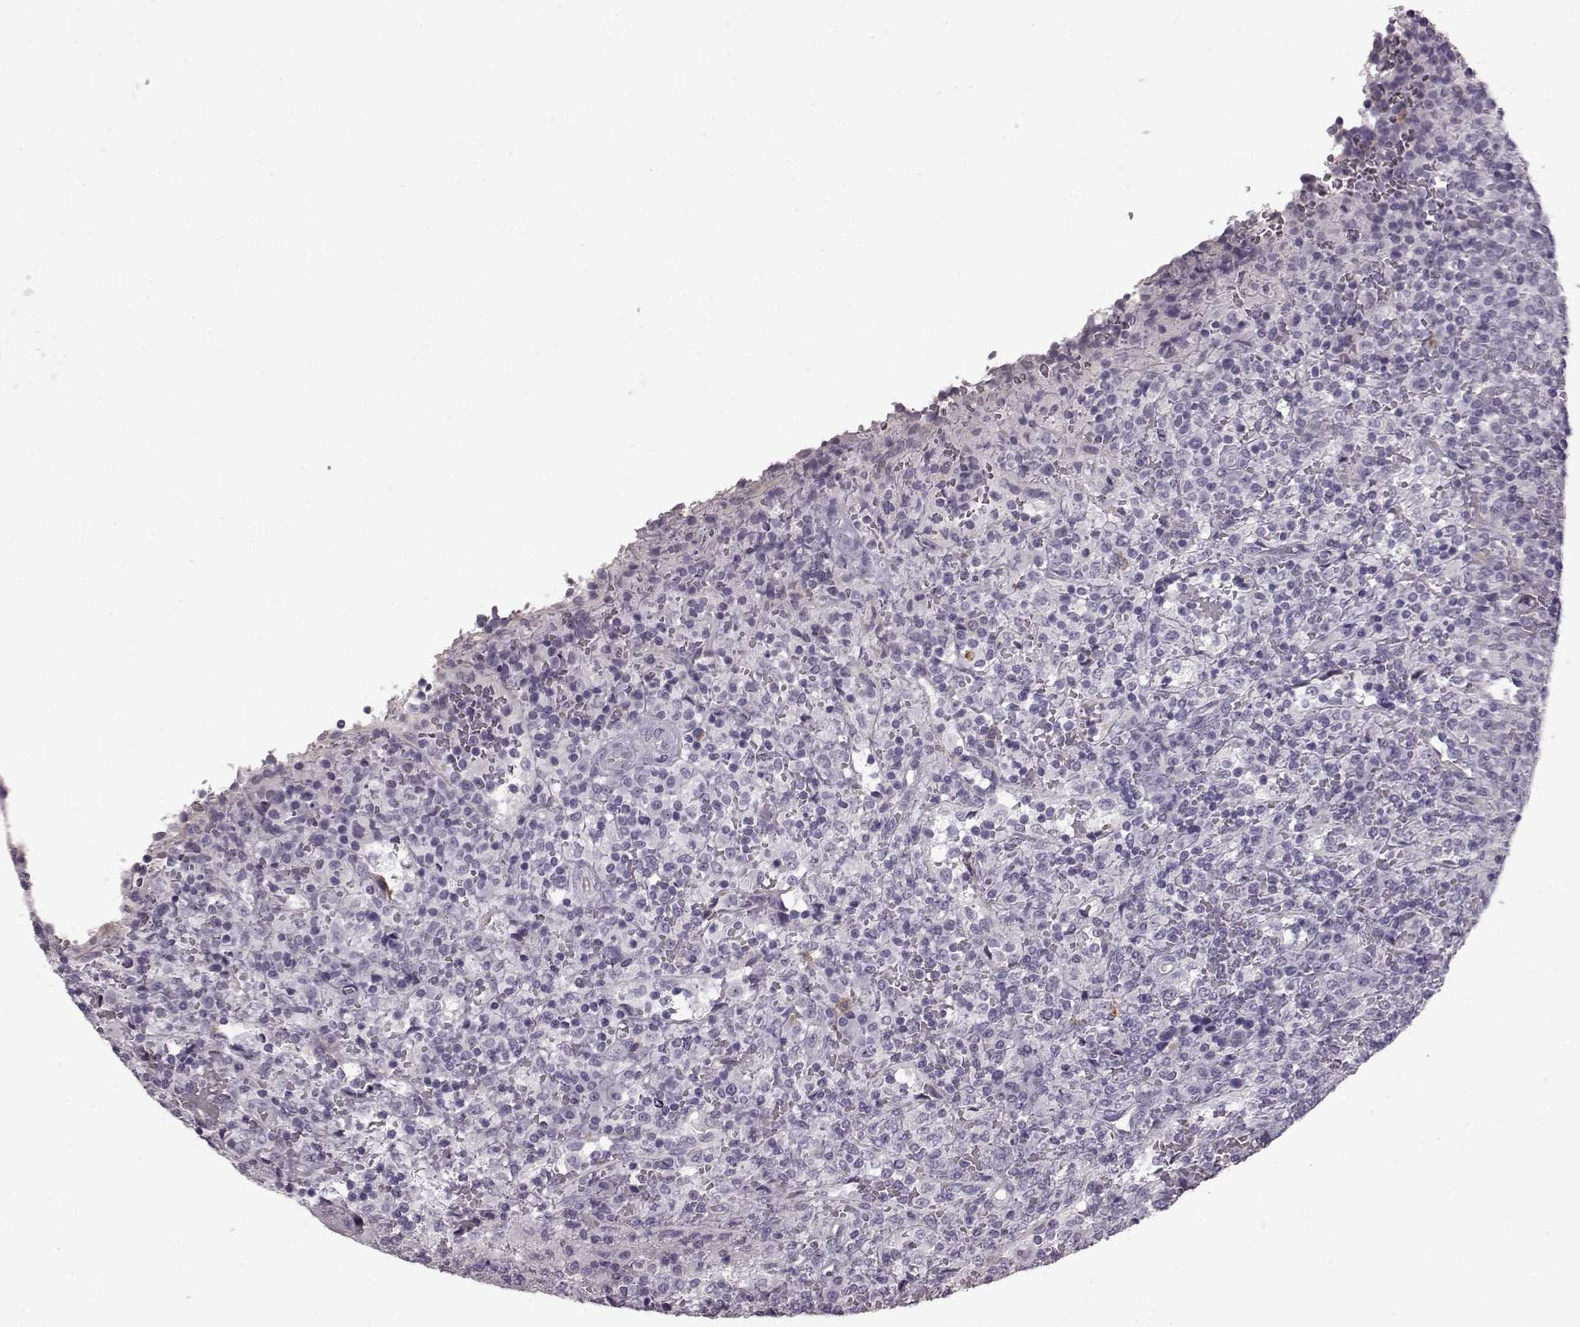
{"staining": {"intensity": "negative", "quantity": "none", "location": "none"}, "tissue": "lymphoma", "cell_type": "Tumor cells", "image_type": "cancer", "snomed": [{"axis": "morphology", "description": "Malignant lymphoma, non-Hodgkin's type, Low grade"}, {"axis": "topography", "description": "Spleen"}], "caption": "Tumor cells show no significant positivity in lymphoma. Brightfield microscopy of IHC stained with DAB (3,3'-diaminobenzidine) (brown) and hematoxylin (blue), captured at high magnification.", "gene": "PRPH2", "patient": {"sex": "male", "age": 62}}